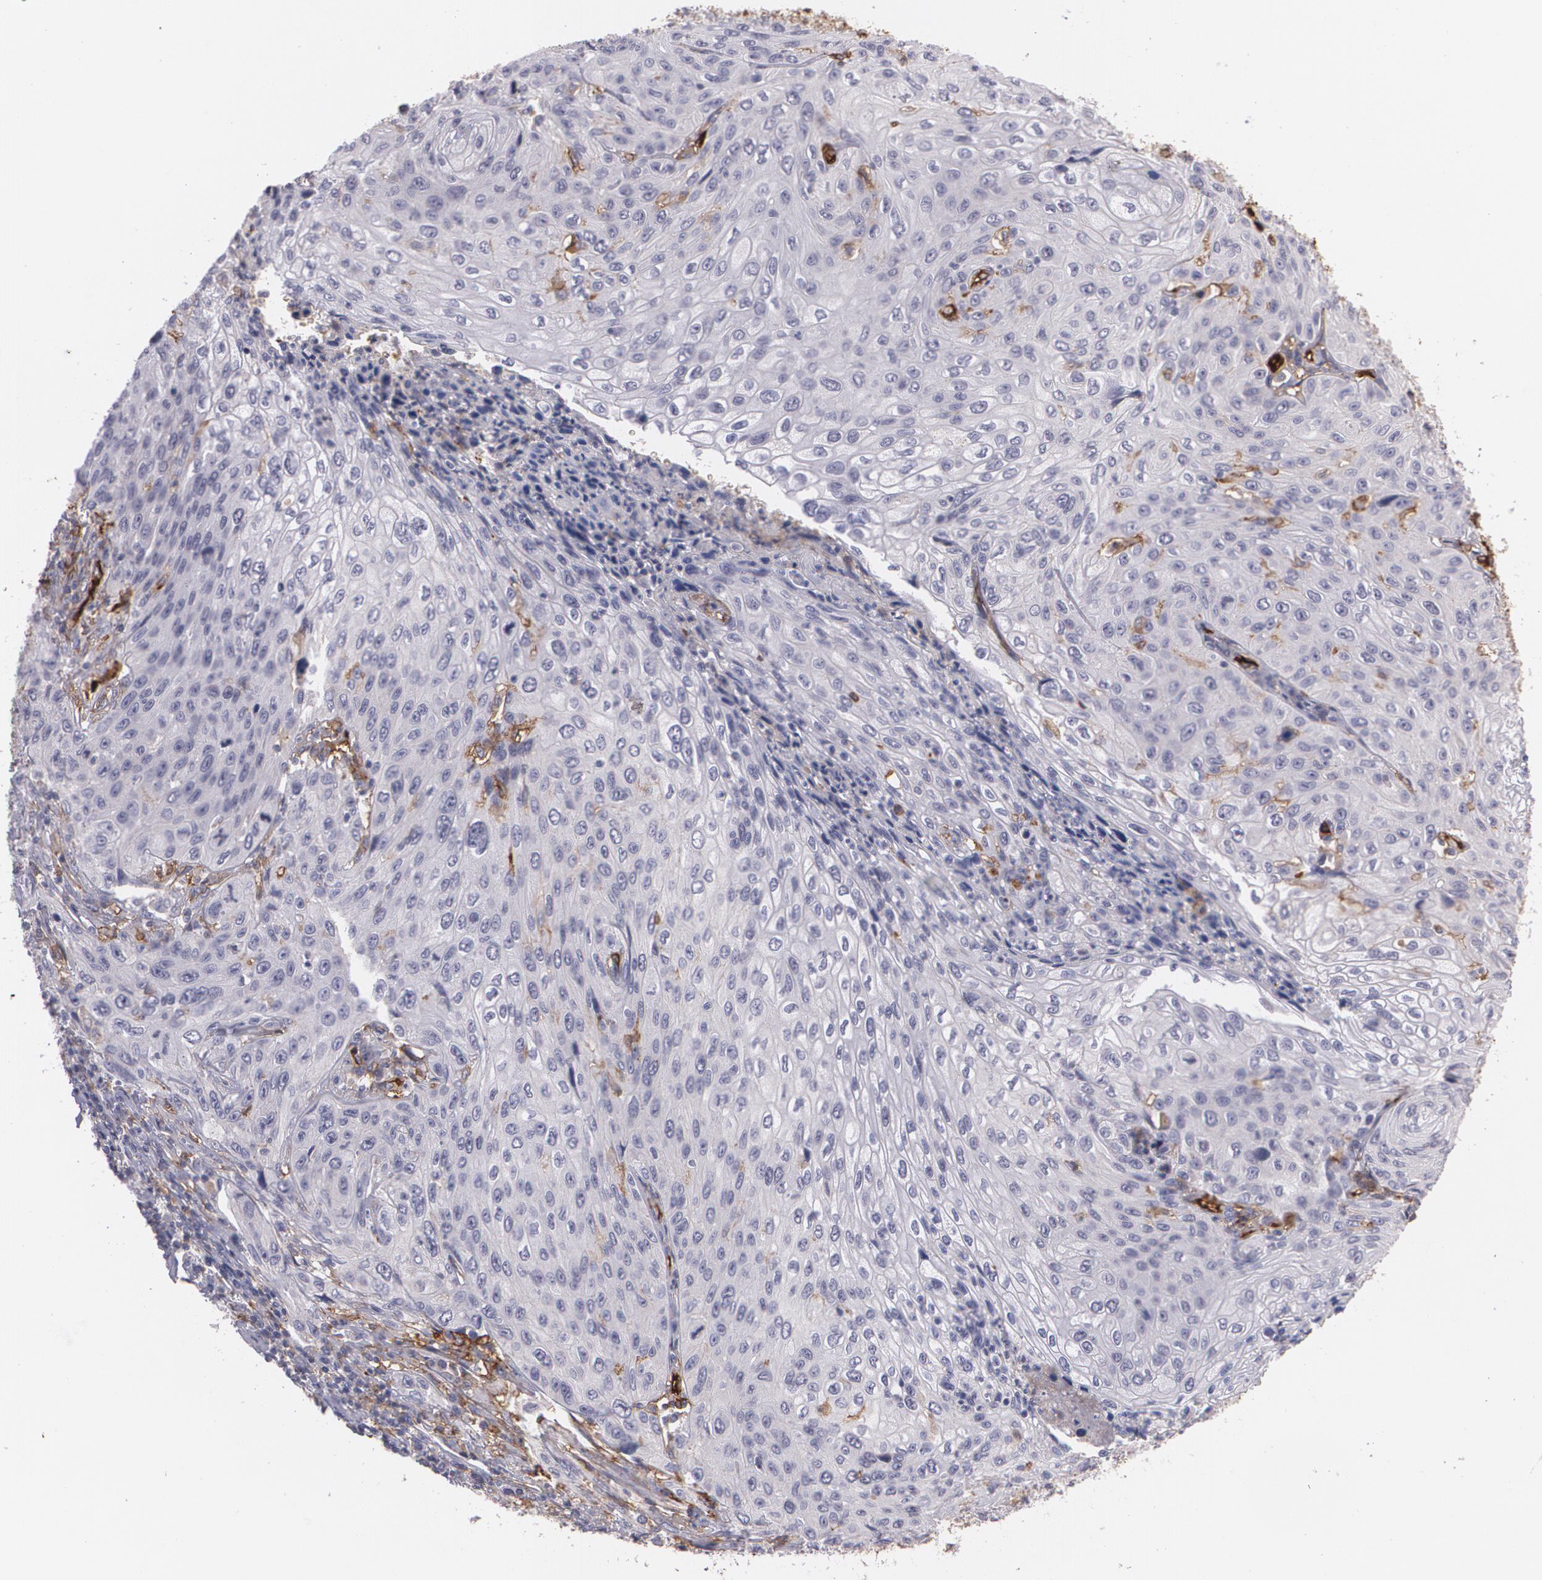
{"staining": {"intensity": "negative", "quantity": "none", "location": "none"}, "tissue": "cervical cancer", "cell_type": "Tumor cells", "image_type": "cancer", "snomed": [{"axis": "morphology", "description": "Squamous cell carcinoma, NOS"}, {"axis": "topography", "description": "Cervix"}], "caption": "DAB immunohistochemical staining of cervical squamous cell carcinoma displays no significant positivity in tumor cells. (DAB (3,3'-diaminobenzidine) immunohistochemistry with hematoxylin counter stain).", "gene": "ACE", "patient": {"sex": "female", "age": 32}}